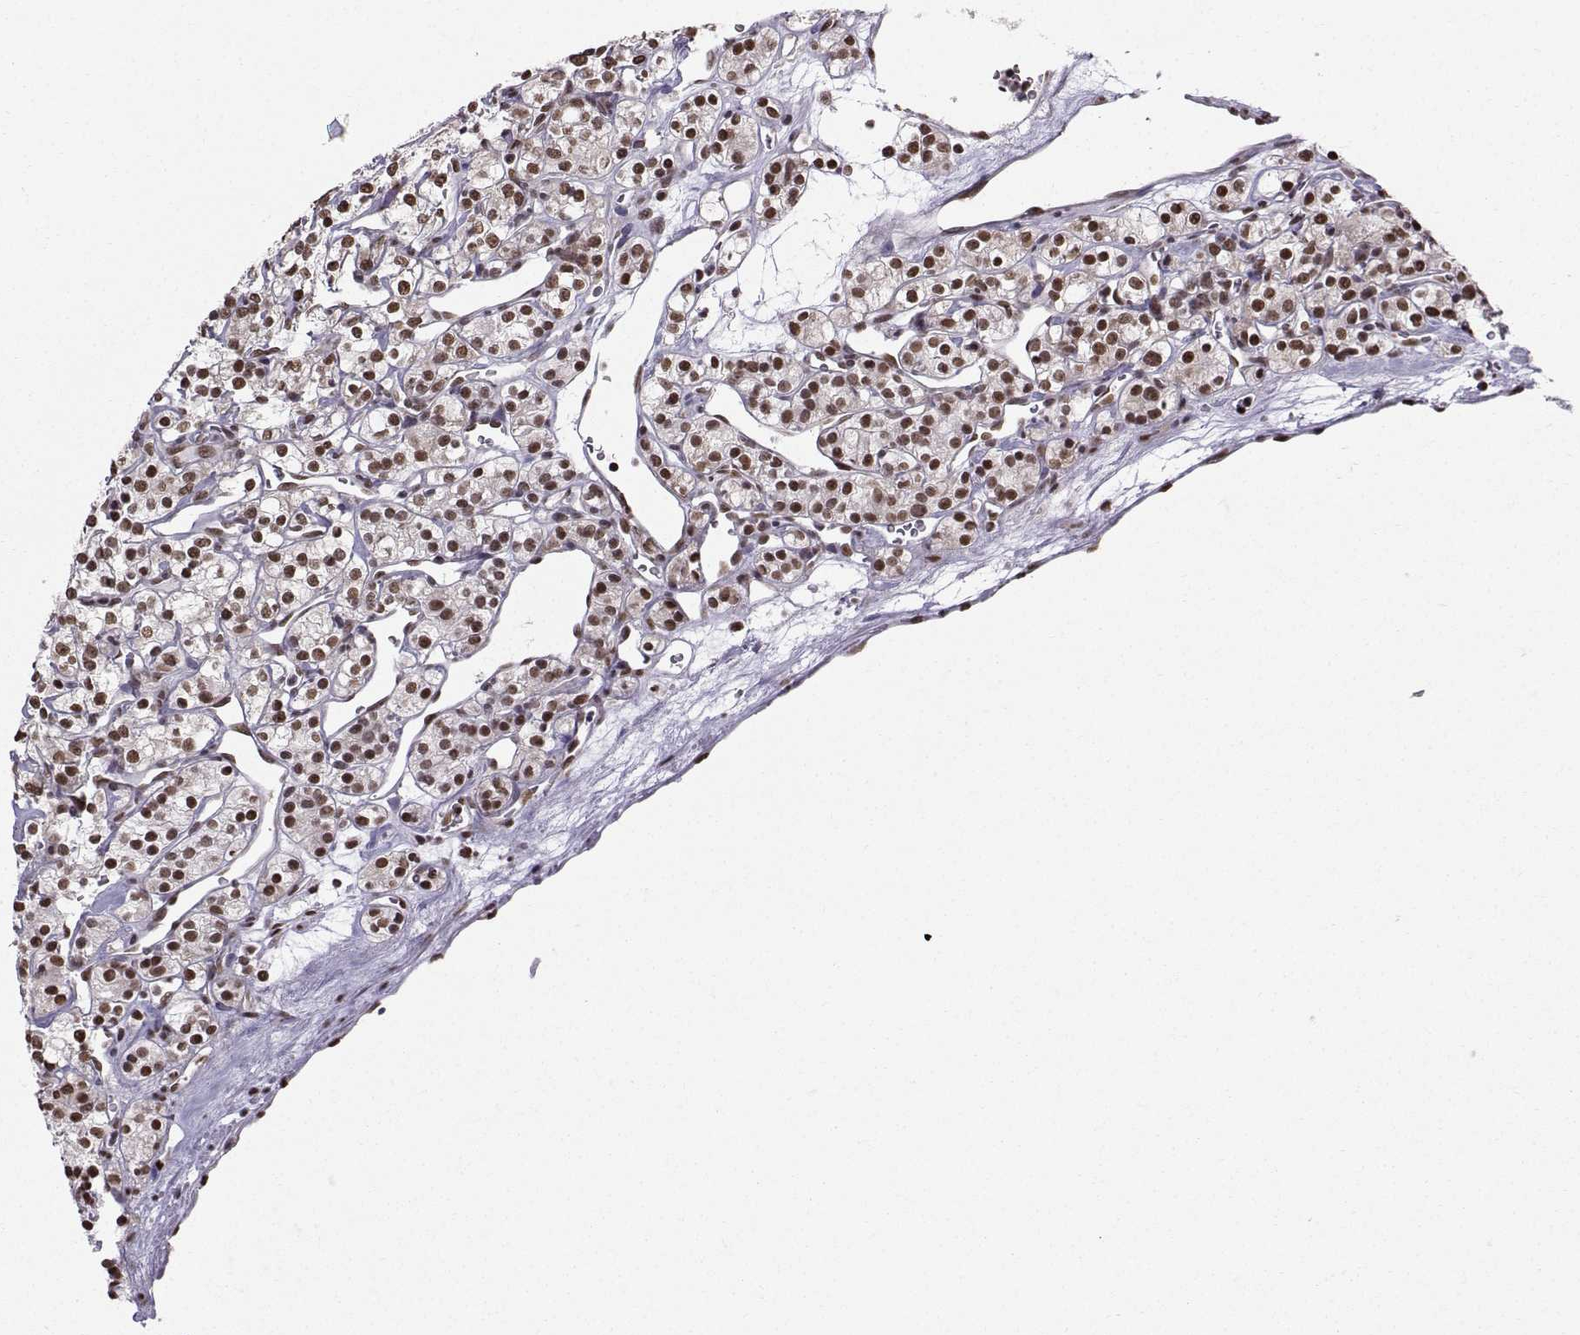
{"staining": {"intensity": "moderate", "quantity": "<25%", "location": "nuclear"}, "tissue": "renal cancer", "cell_type": "Tumor cells", "image_type": "cancer", "snomed": [{"axis": "morphology", "description": "Adenocarcinoma, NOS"}, {"axis": "topography", "description": "Kidney"}], "caption": "Tumor cells exhibit low levels of moderate nuclear positivity in approximately <25% of cells in renal adenocarcinoma.", "gene": "EZH1", "patient": {"sex": "male", "age": 77}}